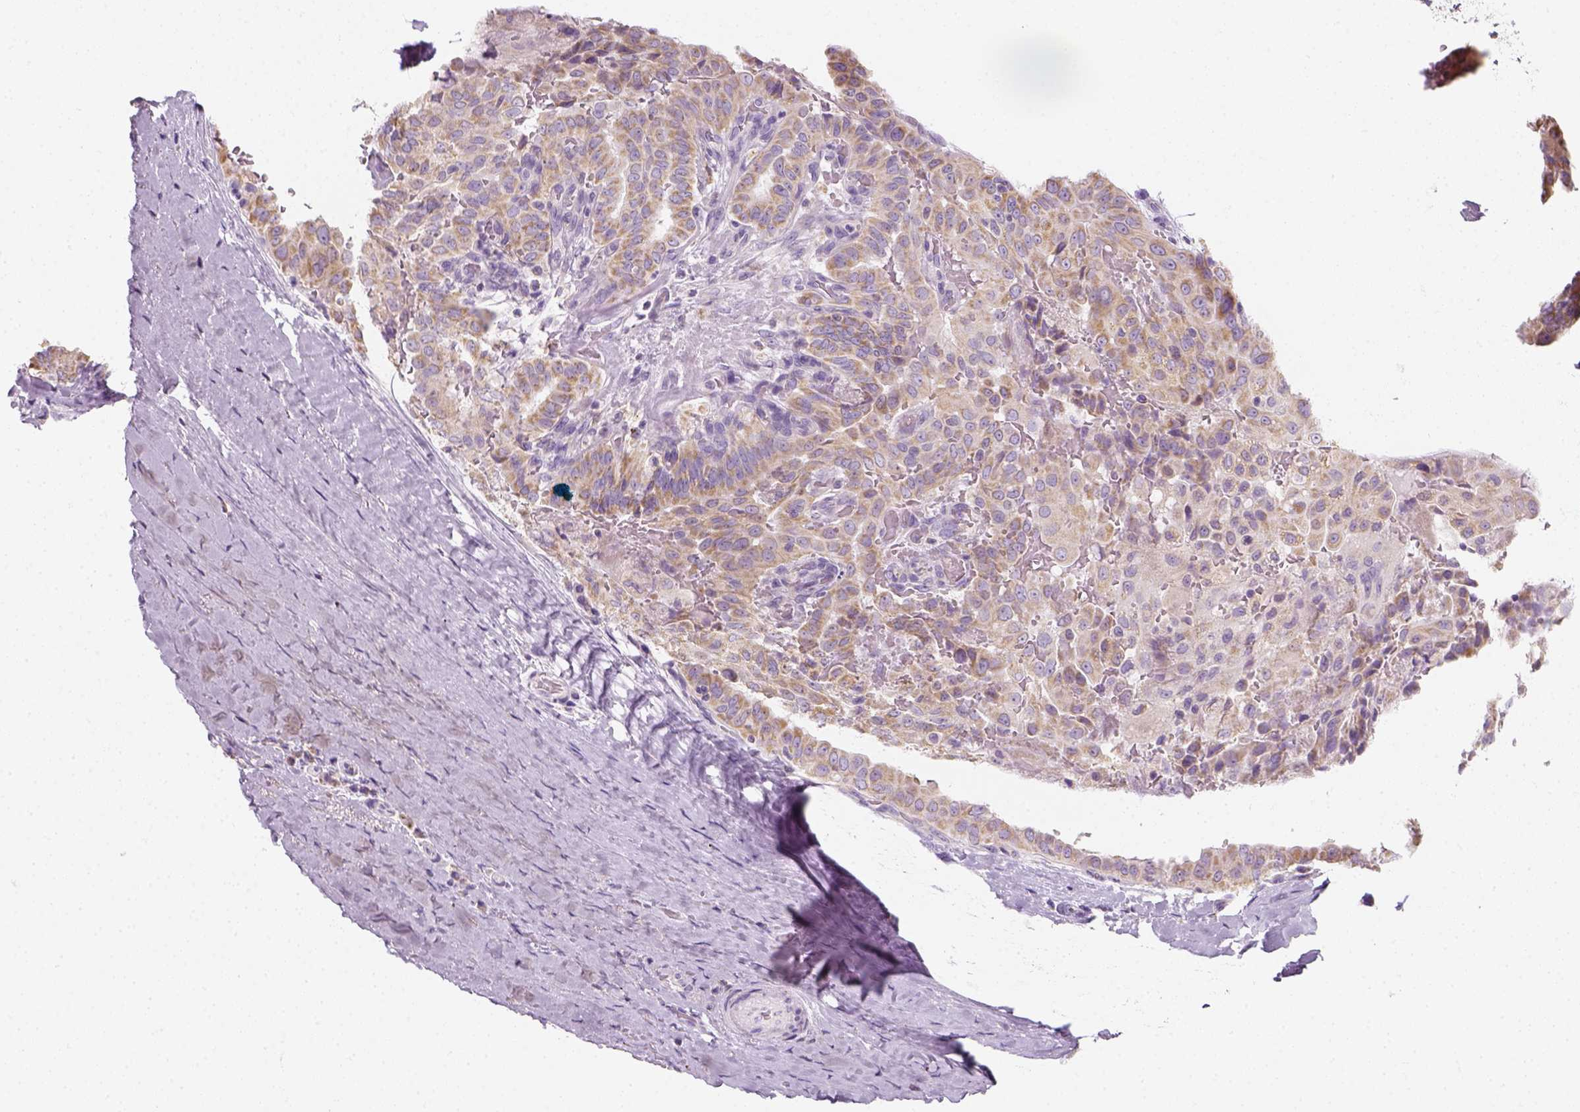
{"staining": {"intensity": "moderate", "quantity": ">75%", "location": "cytoplasmic/membranous"}, "tissue": "thyroid cancer", "cell_type": "Tumor cells", "image_type": "cancer", "snomed": [{"axis": "morphology", "description": "Papillary adenocarcinoma, NOS"}, {"axis": "morphology", "description": "Papillary adenoma metastatic"}, {"axis": "topography", "description": "Thyroid gland"}], "caption": "Thyroid cancer (papillary adenoma metastatic) stained with DAB (3,3'-diaminobenzidine) immunohistochemistry (IHC) shows medium levels of moderate cytoplasmic/membranous positivity in approximately >75% of tumor cells.", "gene": "AWAT2", "patient": {"sex": "female", "age": 50}}